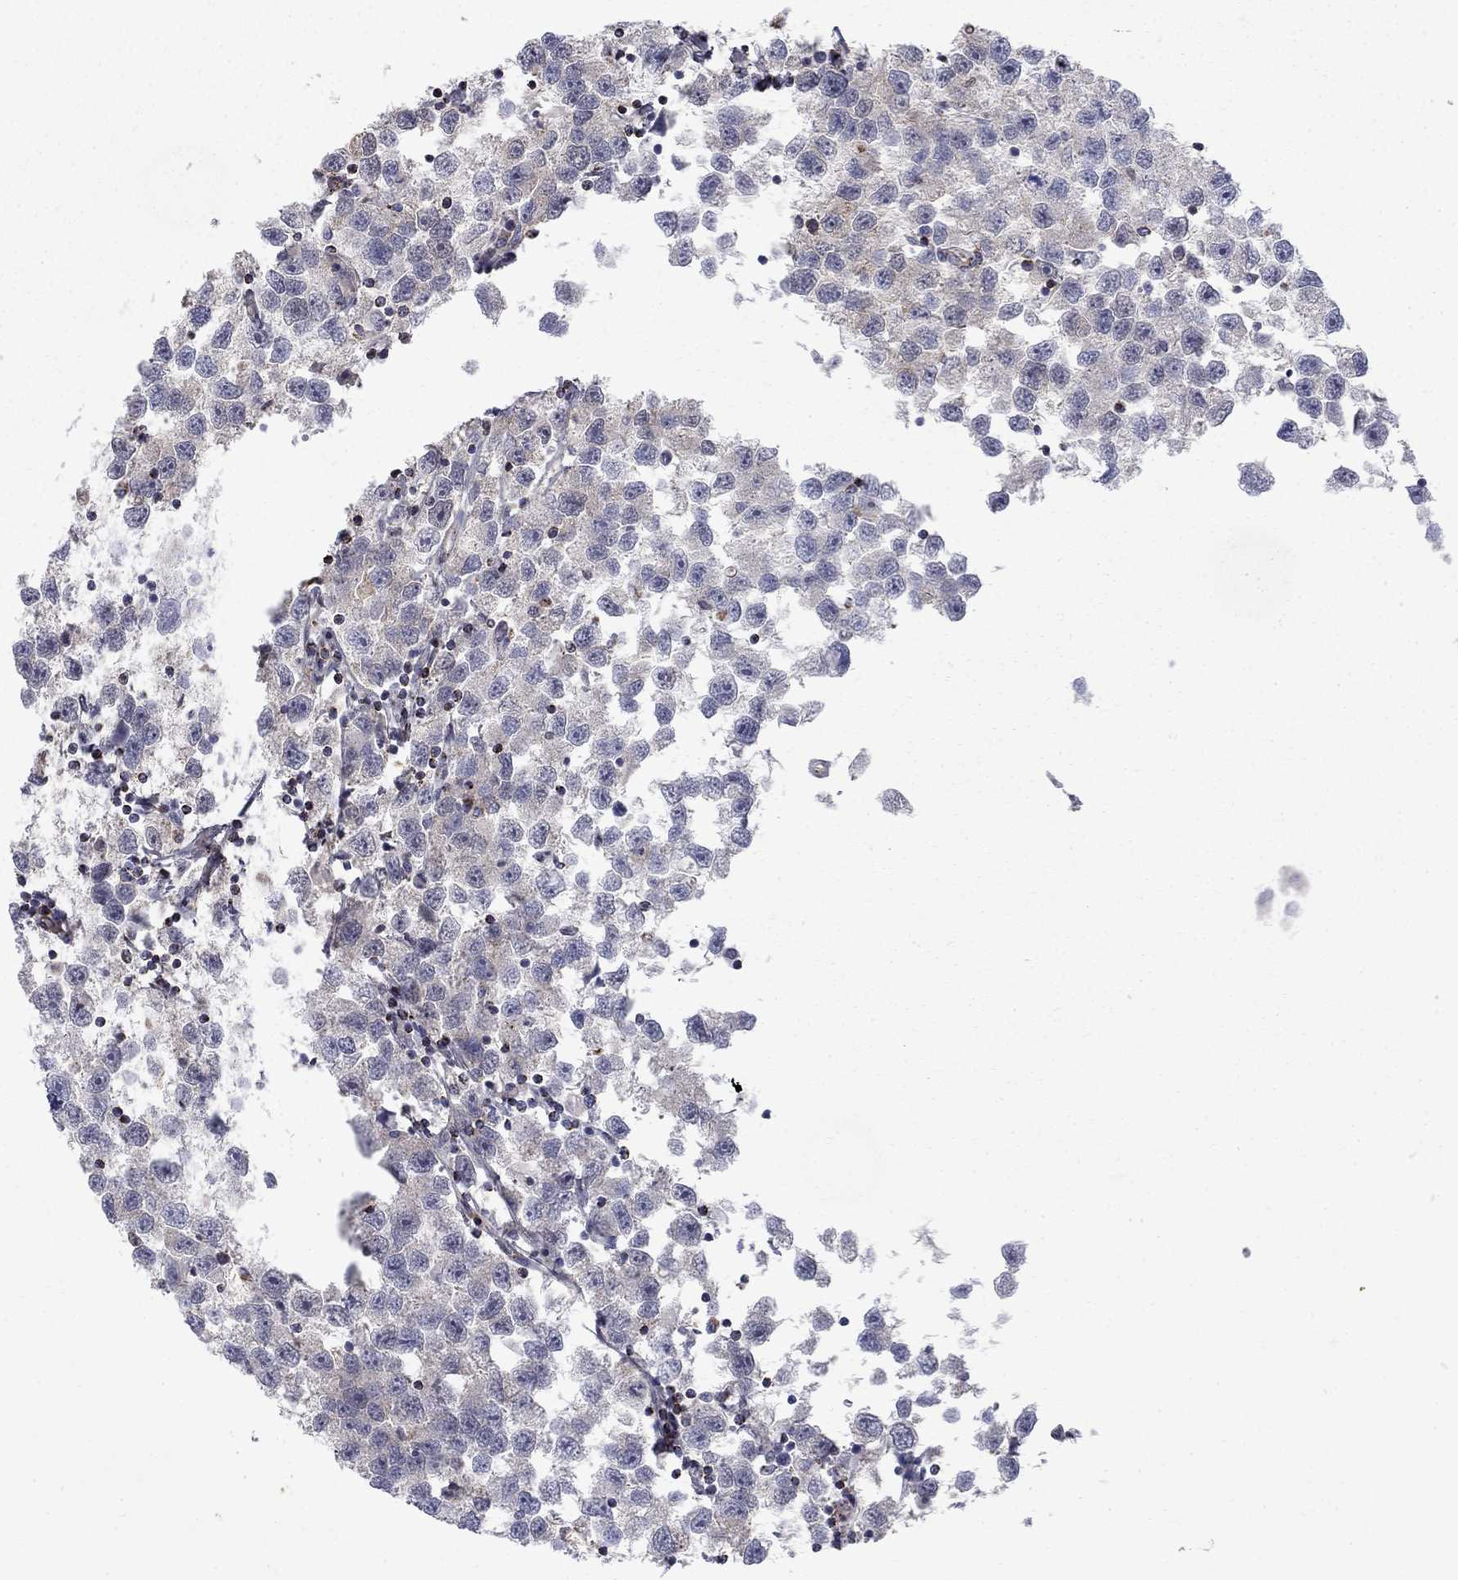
{"staining": {"intensity": "weak", "quantity": "25%-75%", "location": "cytoplasmic/membranous"}, "tissue": "testis cancer", "cell_type": "Tumor cells", "image_type": "cancer", "snomed": [{"axis": "morphology", "description": "Seminoma, NOS"}, {"axis": "topography", "description": "Testis"}], "caption": "The immunohistochemical stain highlights weak cytoplasmic/membranous staining in tumor cells of testis cancer tissue.", "gene": "PCBP3", "patient": {"sex": "male", "age": 26}}